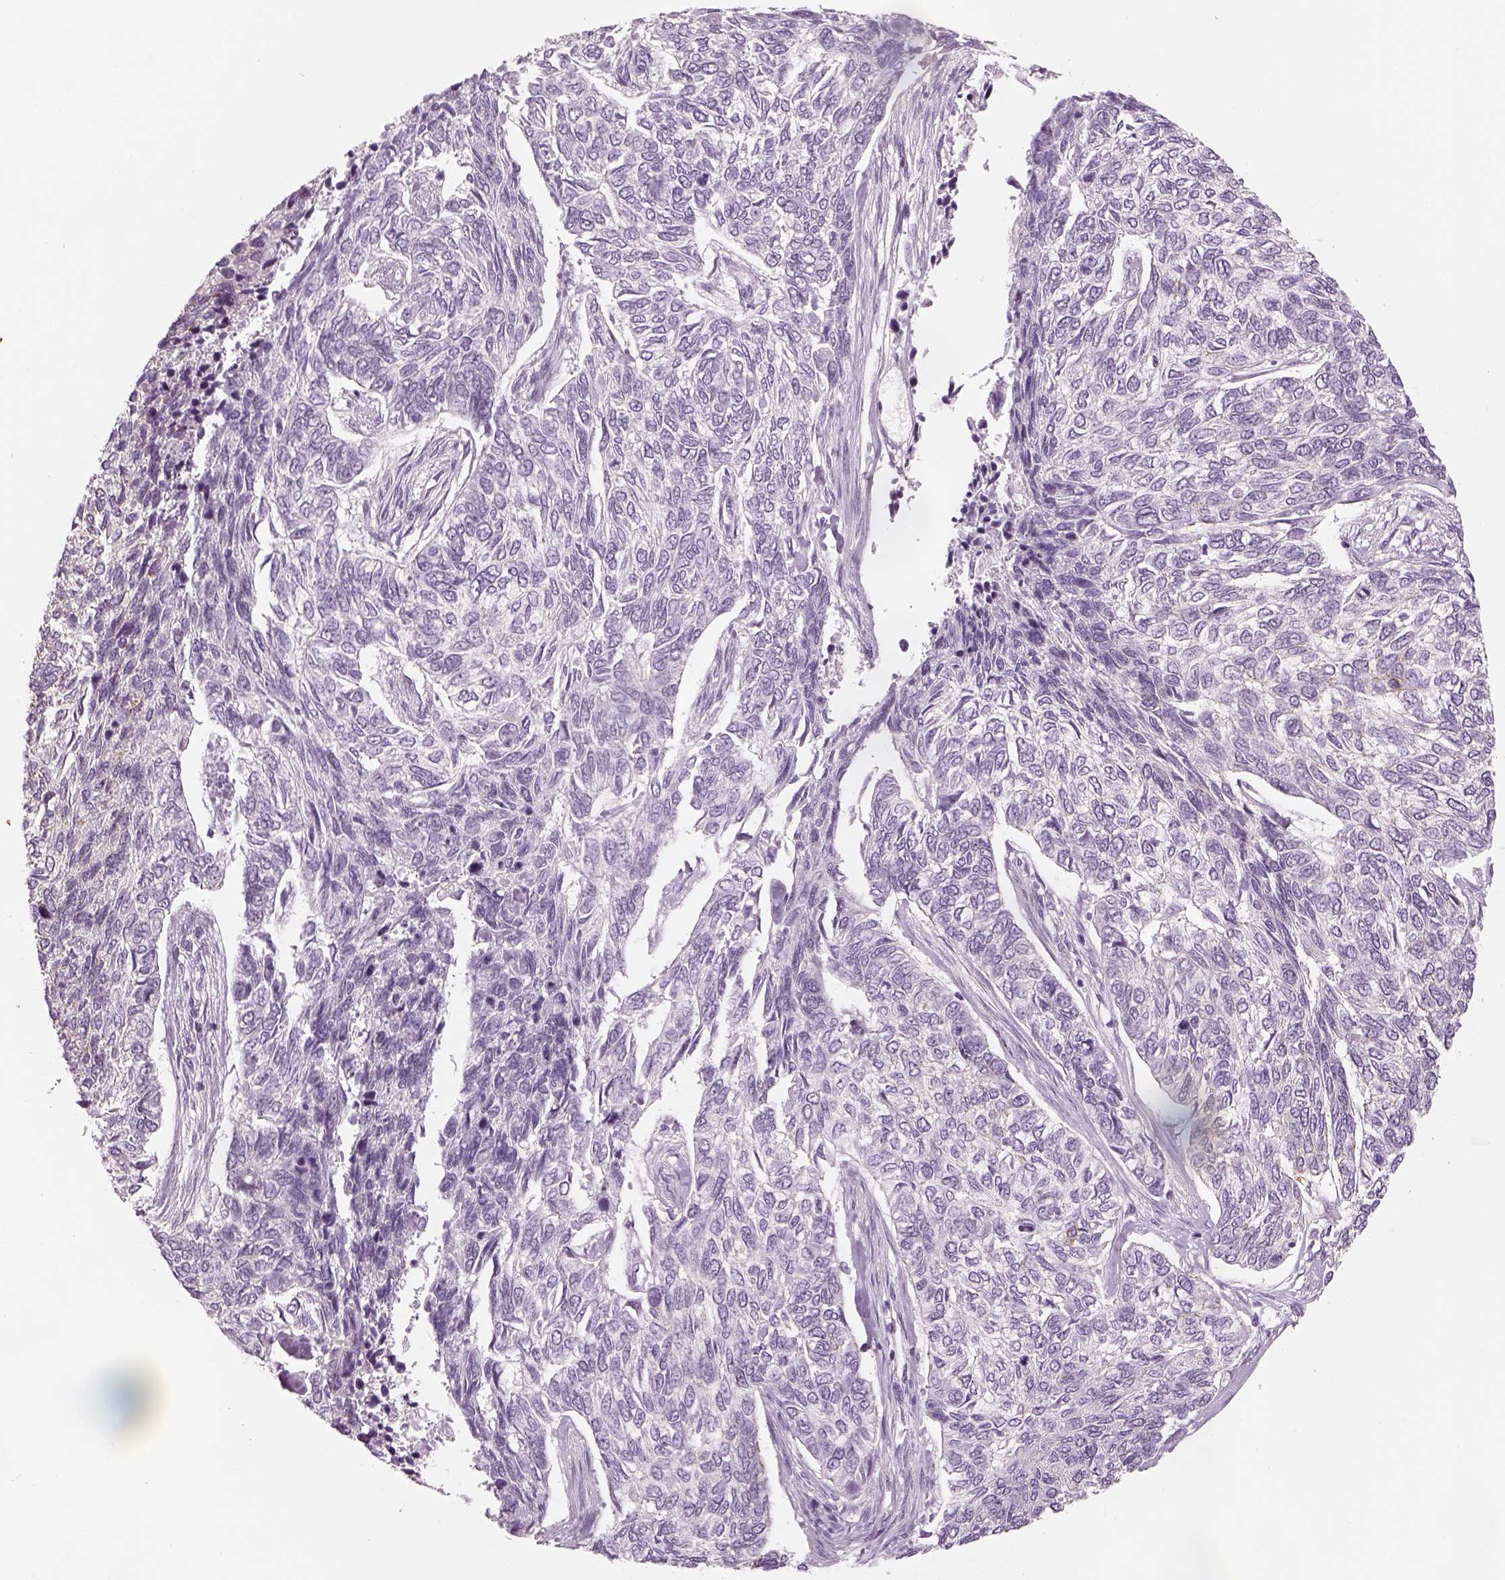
{"staining": {"intensity": "moderate", "quantity": "25%-75%", "location": "cytoplasmic/membranous"}, "tissue": "skin cancer", "cell_type": "Tumor cells", "image_type": "cancer", "snomed": [{"axis": "morphology", "description": "Basal cell carcinoma"}, {"axis": "topography", "description": "Skin"}], "caption": "Protein positivity by immunohistochemistry (IHC) displays moderate cytoplasmic/membranous expression in approximately 25%-75% of tumor cells in skin basal cell carcinoma.", "gene": "SAG", "patient": {"sex": "female", "age": 65}}